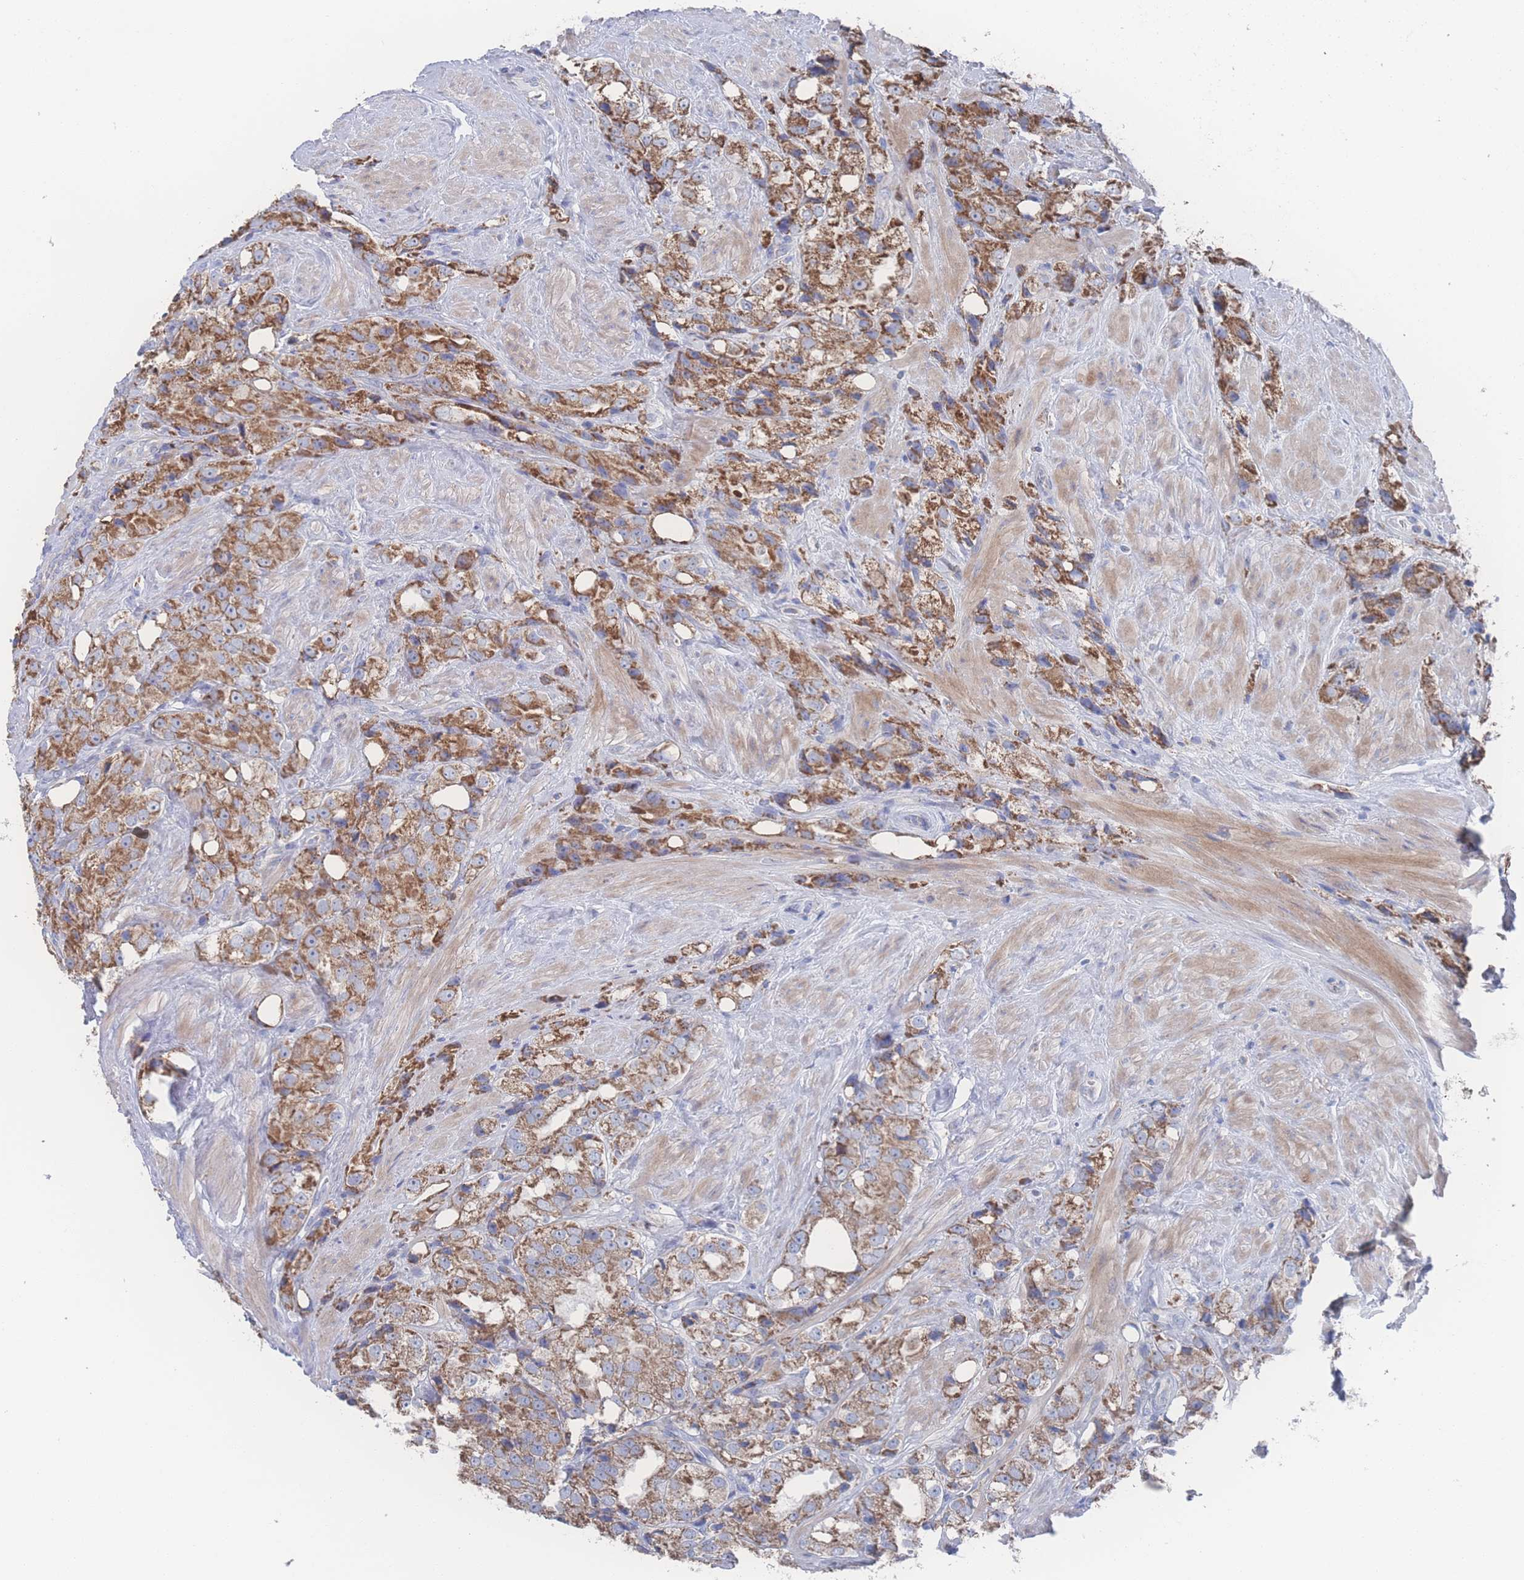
{"staining": {"intensity": "strong", "quantity": ">75%", "location": "cytoplasmic/membranous"}, "tissue": "prostate cancer", "cell_type": "Tumor cells", "image_type": "cancer", "snomed": [{"axis": "morphology", "description": "Adenocarcinoma, NOS"}, {"axis": "topography", "description": "Prostate"}], "caption": "Prostate cancer (adenocarcinoma) was stained to show a protein in brown. There is high levels of strong cytoplasmic/membranous staining in about >75% of tumor cells.", "gene": "SNPH", "patient": {"sex": "male", "age": 79}}